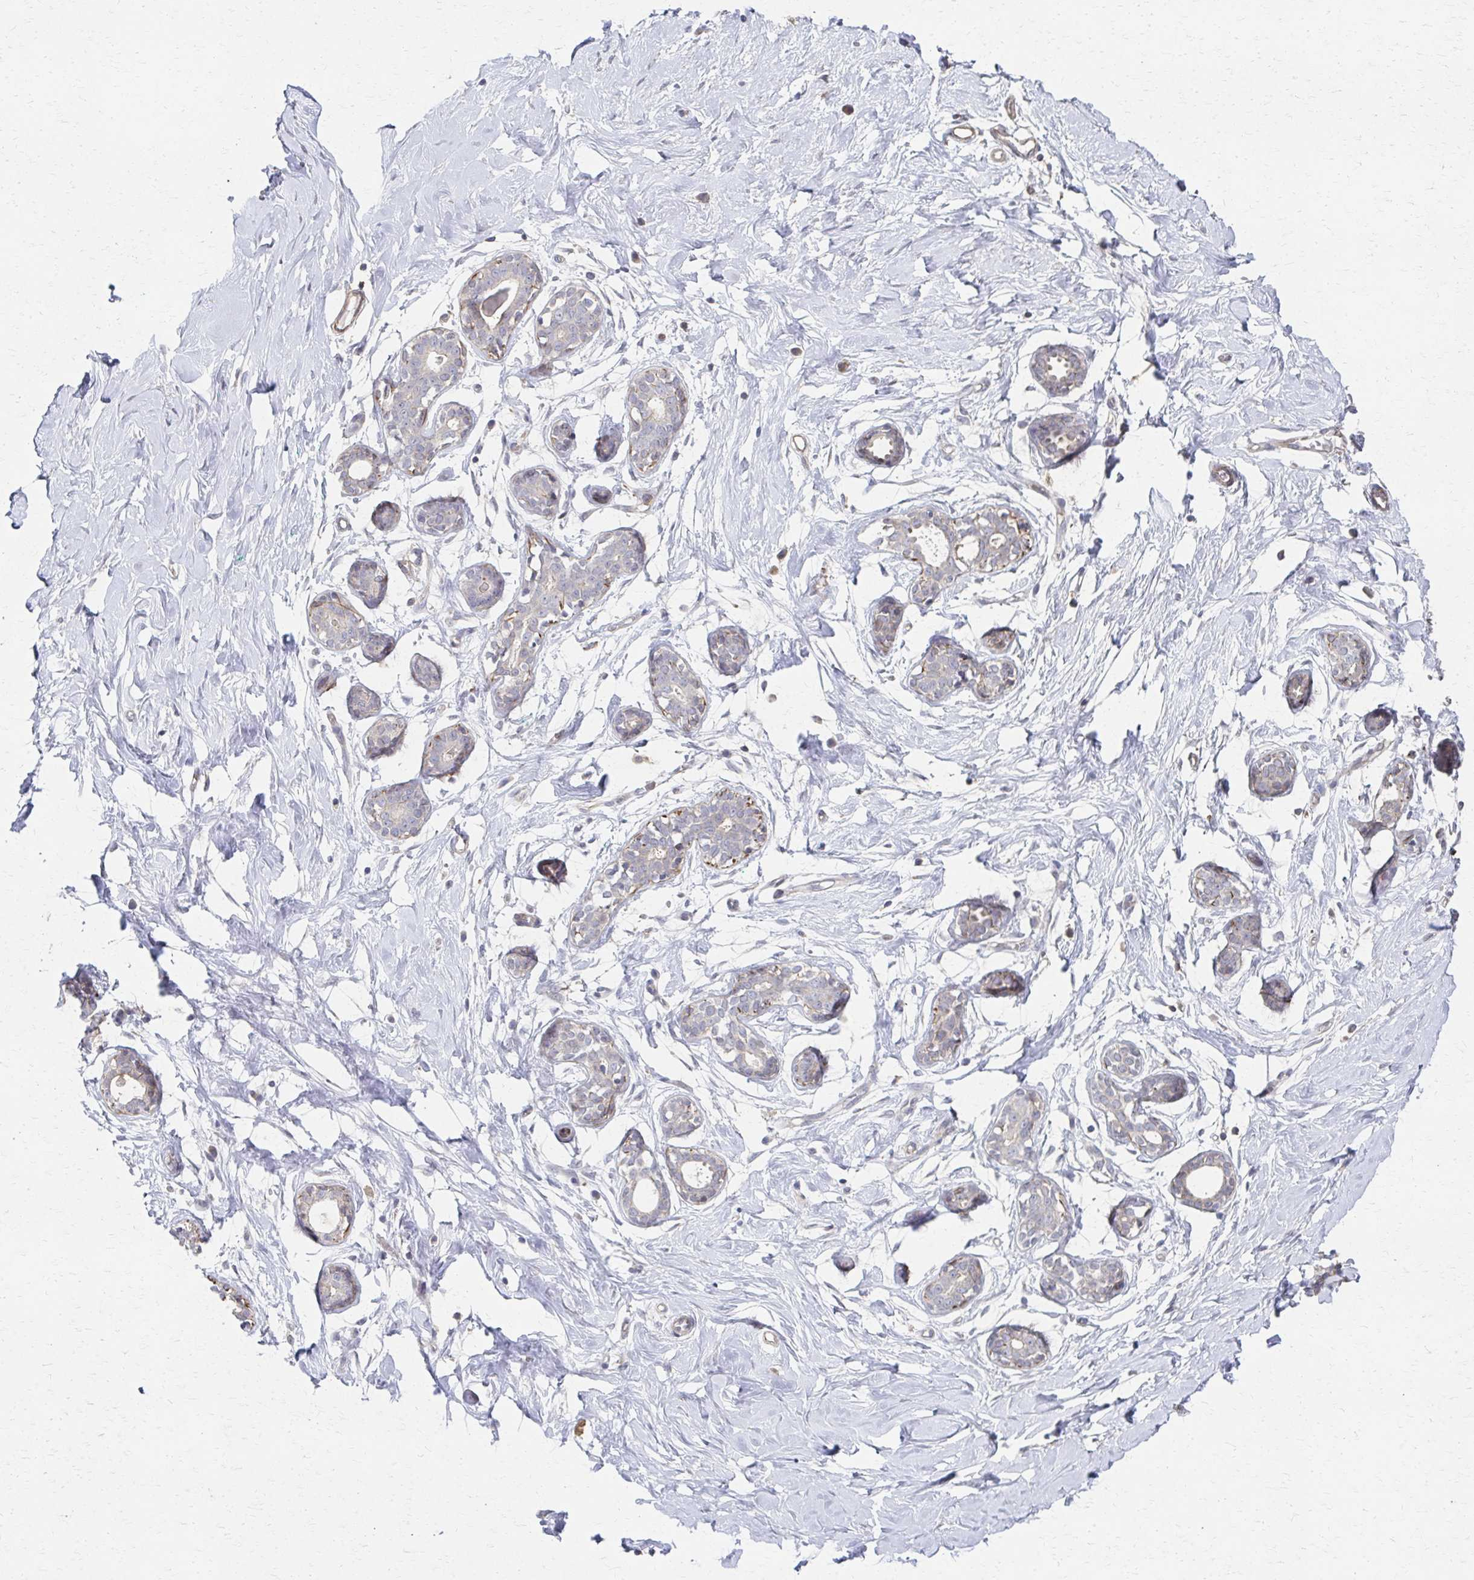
{"staining": {"intensity": "negative", "quantity": "none", "location": "none"}, "tissue": "breast", "cell_type": "Adipocytes", "image_type": "normal", "snomed": [{"axis": "morphology", "description": "Normal tissue, NOS"}, {"axis": "topography", "description": "Breast"}], "caption": "This is a image of IHC staining of unremarkable breast, which shows no positivity in adipocytes.", "gene": "EOLA1", "patient": {"sex": "female", "age": 27}}